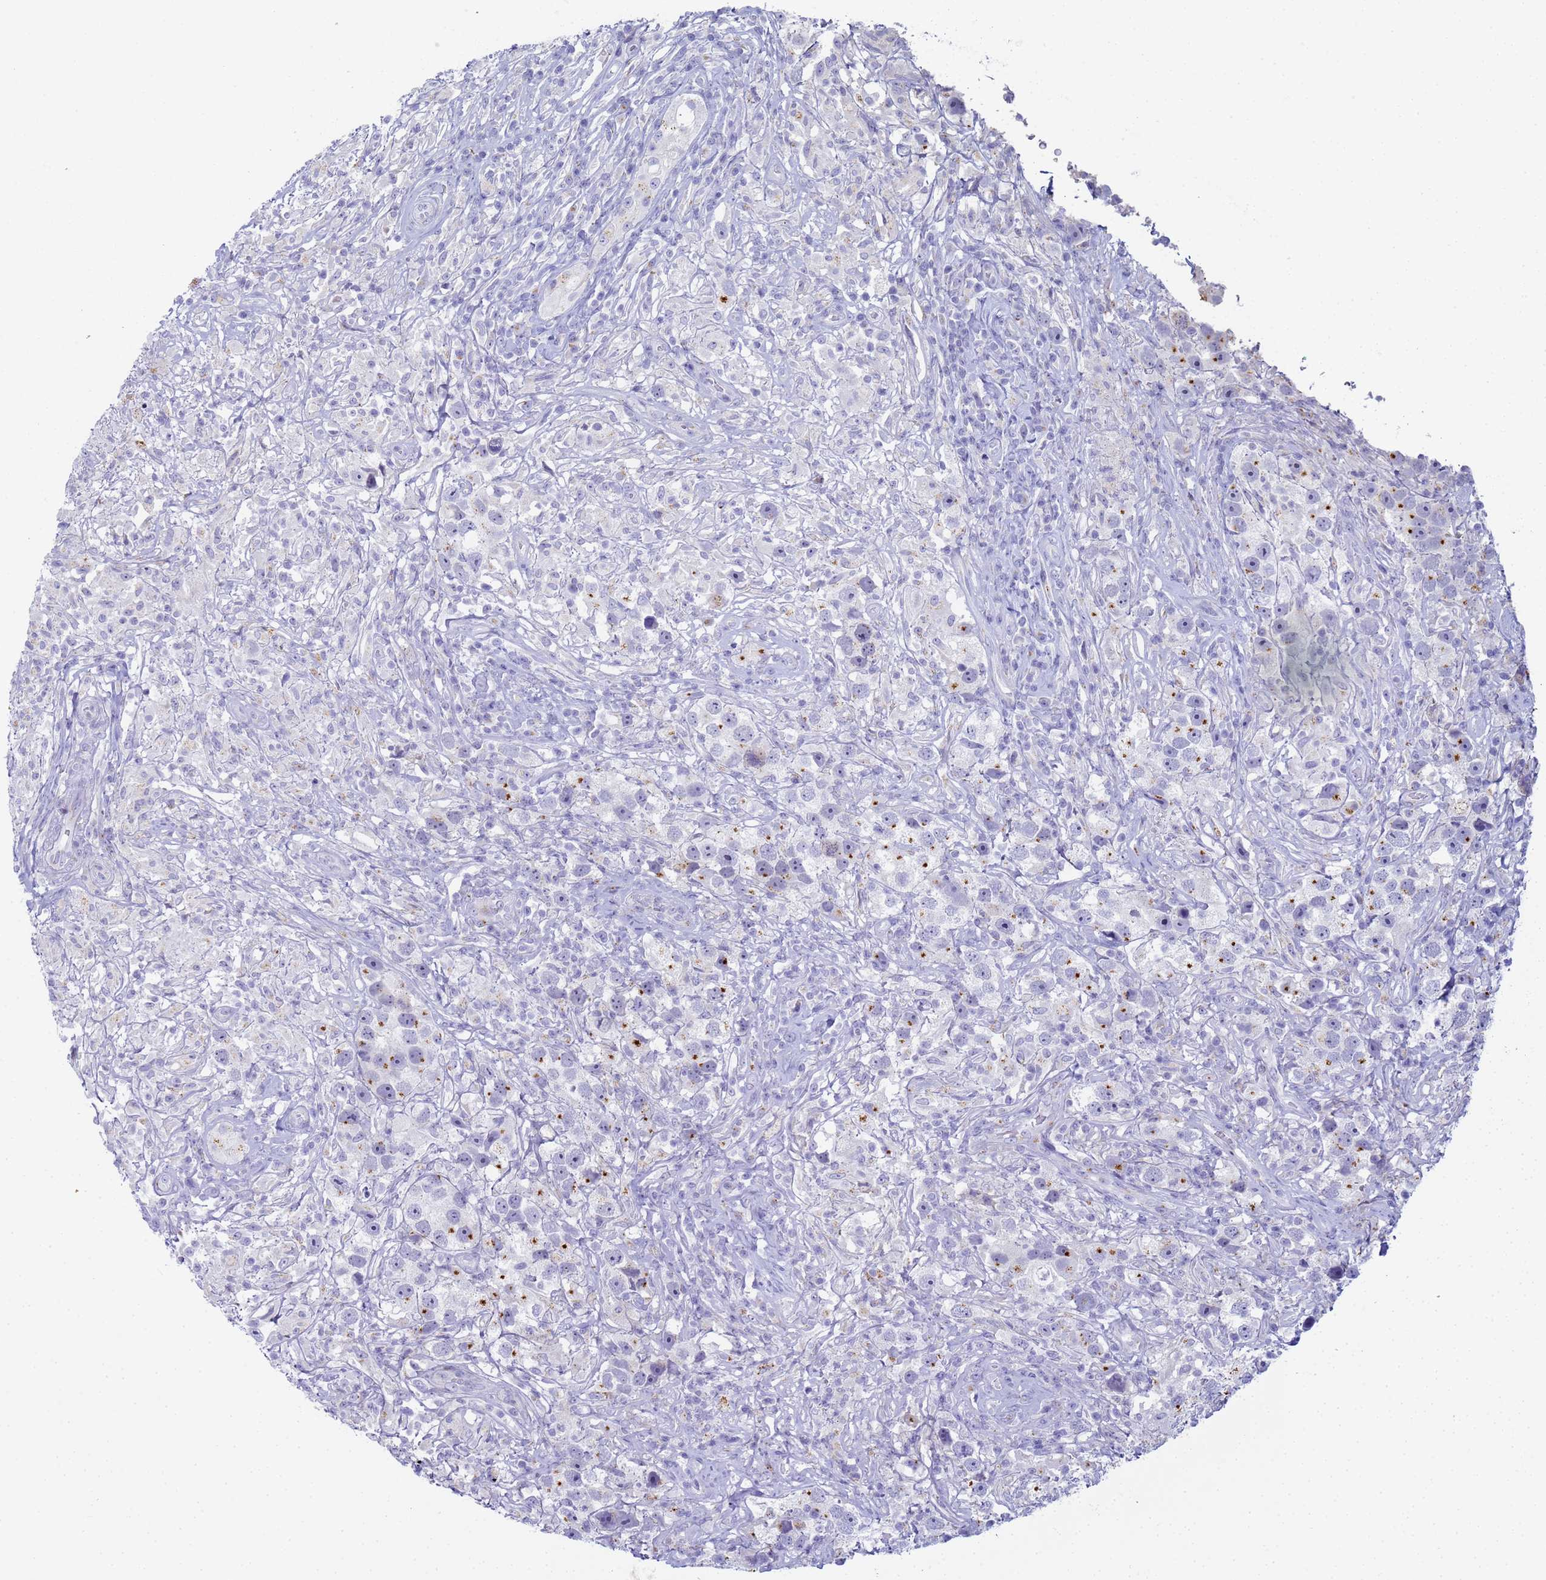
{"staining": {"intensity": "moderate", "quantity": "25%-75%", "location": "cytoplasmic/membranous"}, "tissue": "testis cancer", "cell_type": "Tumor cells", "image_type": "cancer", "snomed": [{"axis": "morphology", "description": "Seminoma, NOS"}, {"axis": "topography", "description": "Testis"}], "caption": "This photomicrograph exhibits immunohistochemistry (IHC) staining of human testis cancer, with medium moderate cytoplasmic/membranous expression in approximately 25%-75% of tumor cells.", "gene": "CR1", "patient": {"sex": "male", "age": 49}}